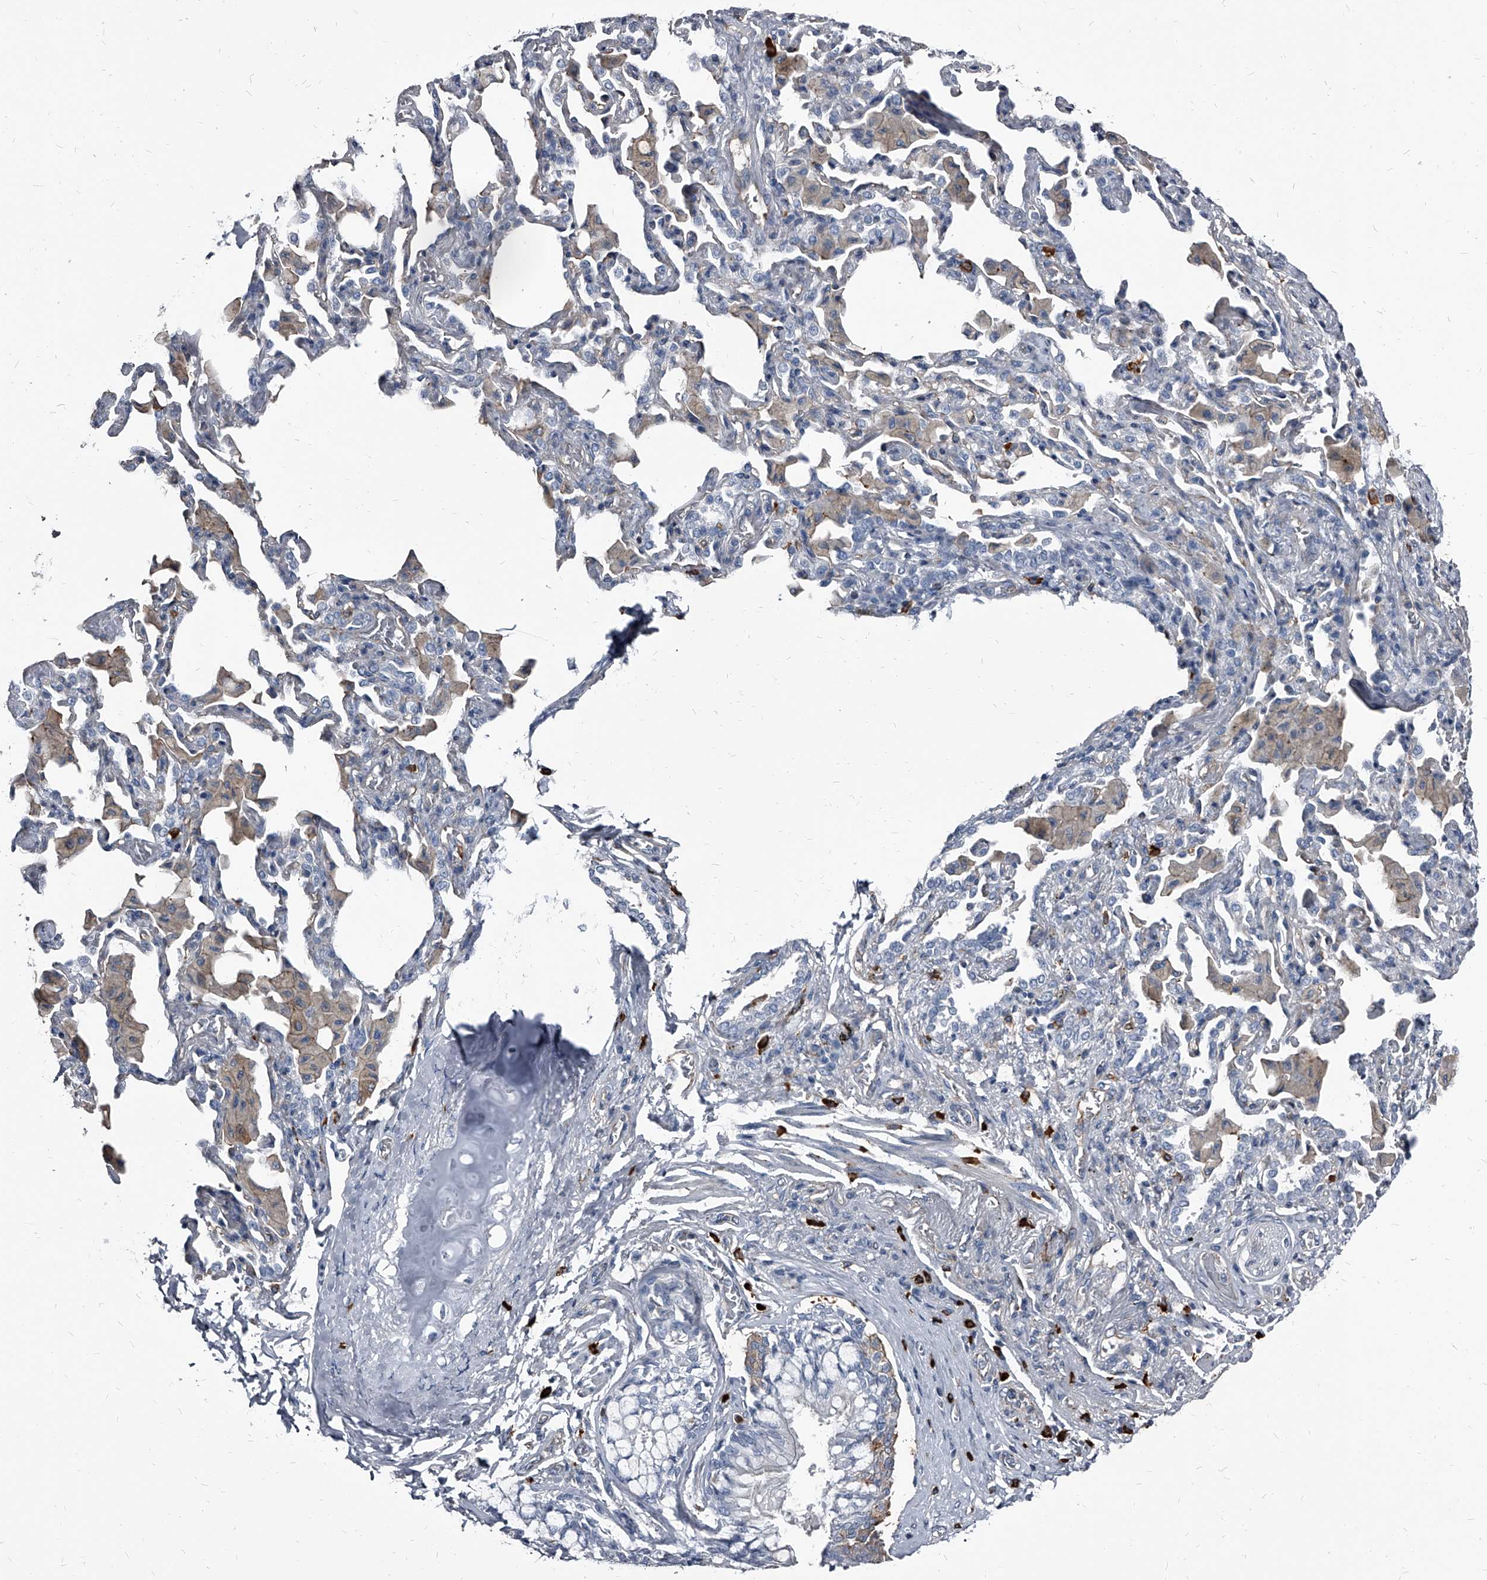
{"staining": {"intensity": "weak", "quantity": "<25%", "location": "cytoplasmic/membranous"}, "tissue": "bronchus", "cell_type": "Respiratory epithelial cells", "image_type": "normal", "snomed": [{"axis": "morphology", "description": "Normal tissue, NOS"}, {"axis": "morphology", "description": "Inflammation, NOS"}, {"axis": "topography", "description": "Lung"}], "caption": "High magnification brightfield microscopy of normal bronchus stained with DAB (3,3'-diaminobenzidine) (brown) and counterstained with hematoxylin (blue): respiratory epithelial cells show no significant positivity. (Immunohistochemistry (ihc), brightfield microscopy, high magnification).", "gene": "PGLYRP3", "patient": {"sex": "female", "age": 46}}